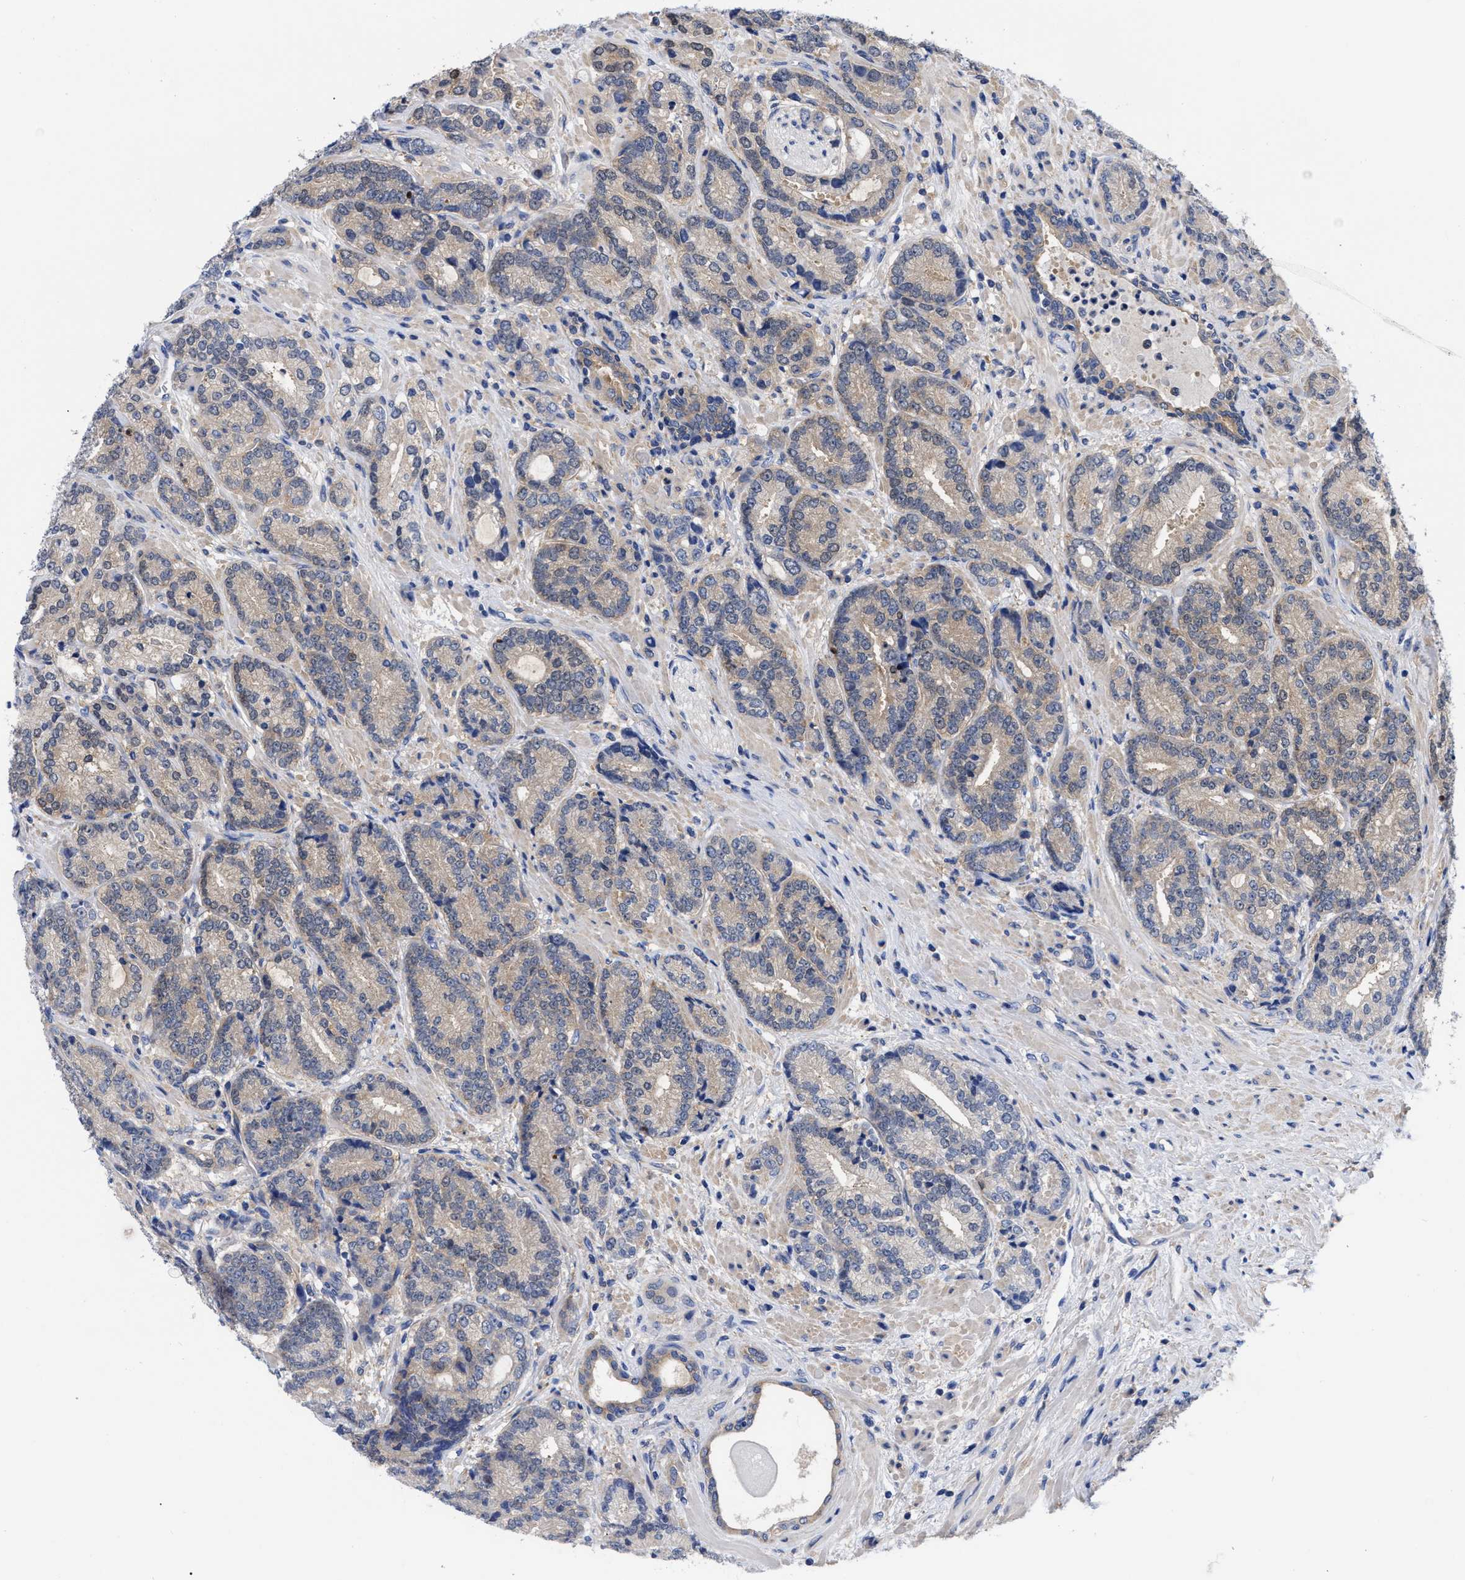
{"staining": {"intensity": "weak", "quantity": ">75%", "location": "cytoplasmic/membranous"}, "tissue": "prostate cancer", "cell_type": "Tumor cells", "image_type": "cancer", "snomed": [{"axis": "morphology", "description": "Adenocarcinoma, High grade"}, {"axis": "topography", "description": "Prostate"}], "caption": "IHC of human prostate cancer displays low levels of weak cytoplasmic/membranous staining in approximately >75% of tumor cells.", "gene": "RBKS", "patient": {"sex": "male", "age": 61}}